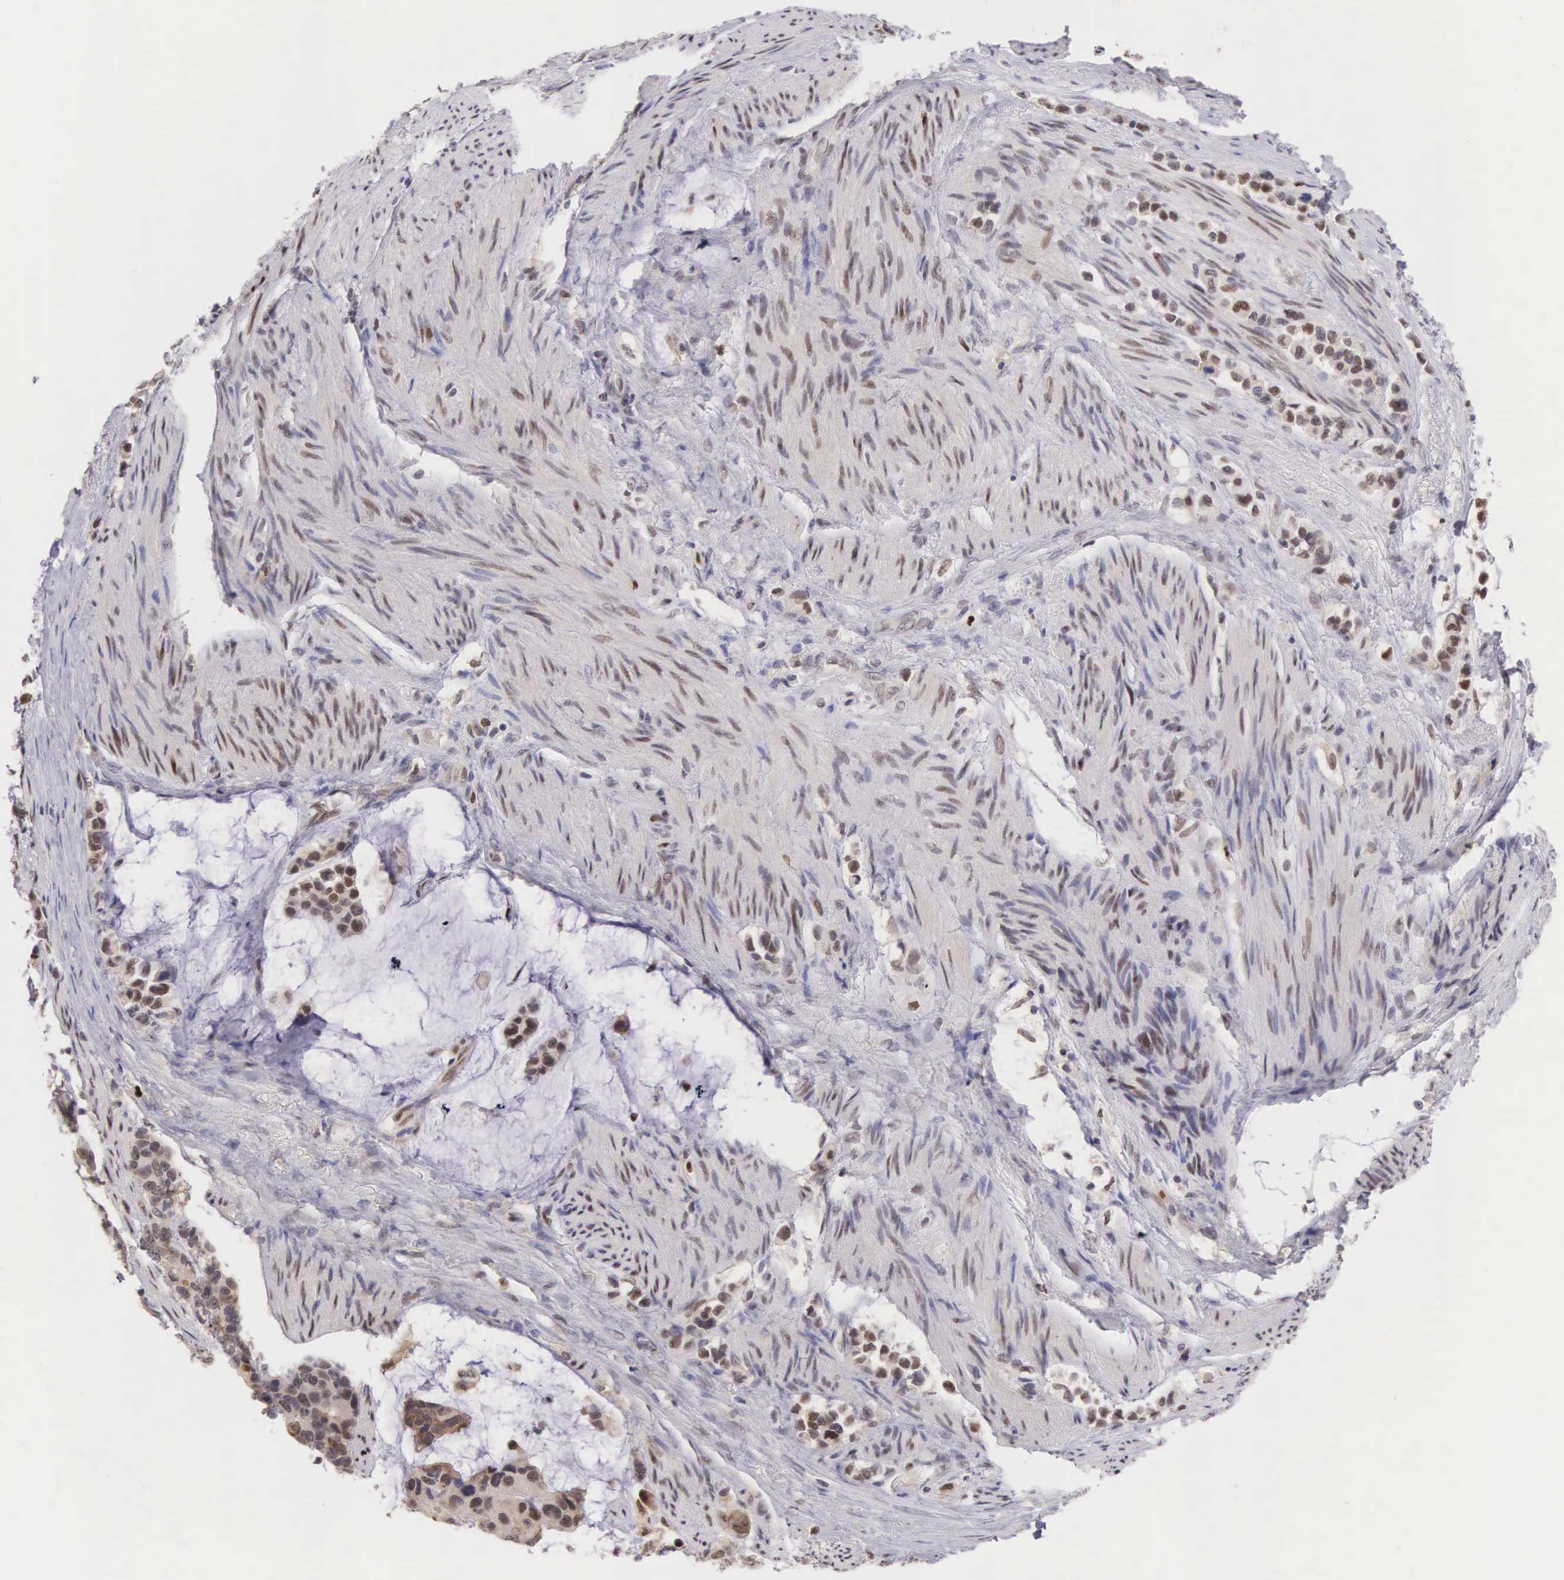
{"staining": {"intensity": "weak", "quantity": "25%-75%", "location": "cytoplasmic/membranous,nuclear"}, "tissue": "stomach cancer", "cell_type": "Tumor cells", "image_type": "cancer", "snomed": [{"axis": "morphology", "description": "Adenocarcinoma, NOS"}, {"axis": "topography", "description": "Stomach, upper"}], "caption": "IHC staining of stomach adenocarcinoma, which shows low levels of weak cytoplasmic/membranous and nuclear staining in approximately 25%-75% of tumor cells indicating weak cytoplasmic/membranous and nuclear protein positivity. The staining was performed using DAB (brown) for protein detection and nuclei were counterstained in hematoxylin (blue).", "gene": "GRK3", "patient": {"sex": "male", "age": 71}}